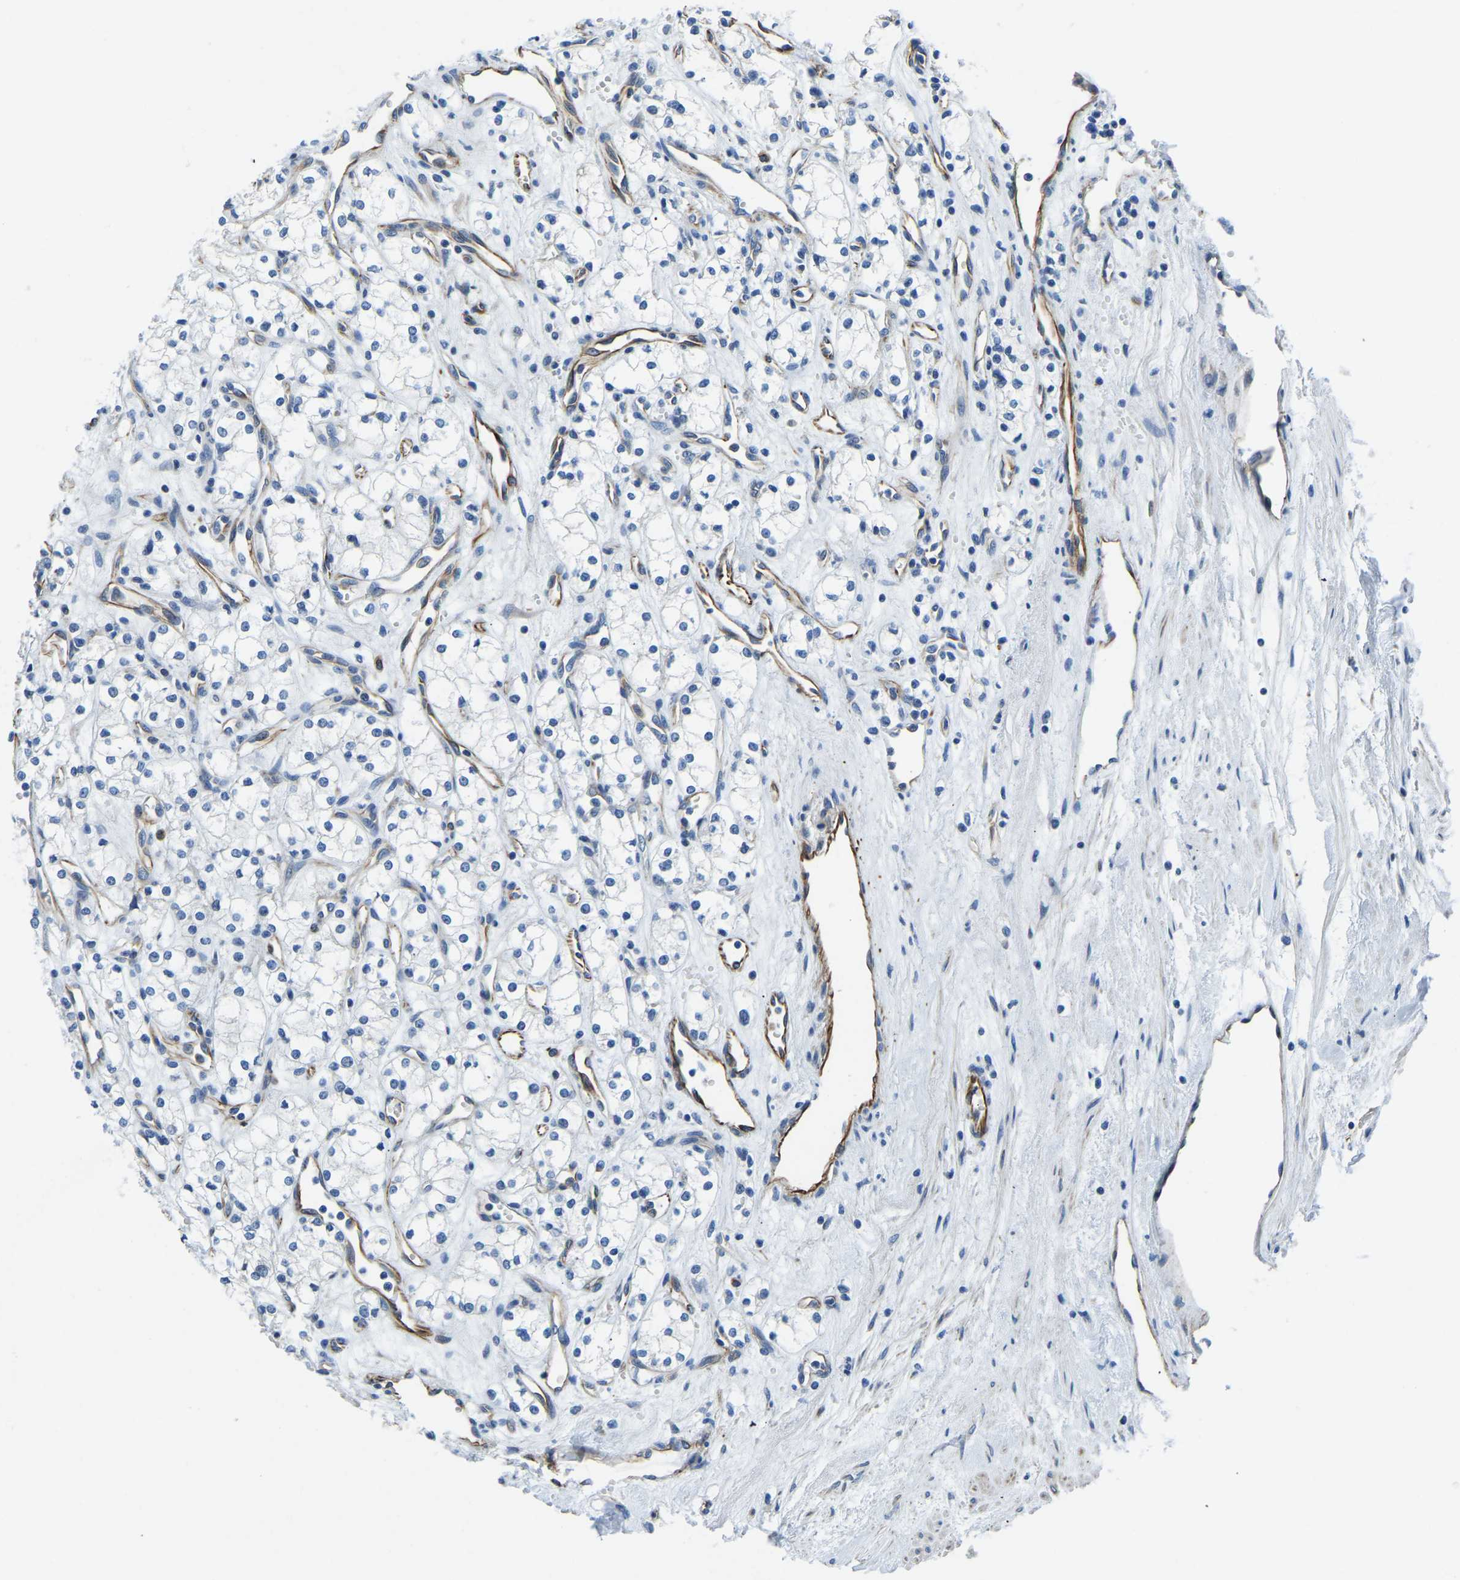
{"staining": {"intensity": "negative", "quantity": "none", "location": "none"}, "tissue": "renal cancer", "cell_type": "Tumor cells", "image_type": "cancer", "snomed": [{"axis": "morphology", "description": "Adenocarcinoma, NOS"}, {"axis": "topography", "description": "Kidney"}], "caption": "IHC of adenocarcinoma (renal) demonstrates no positivity in tumor cells.", "gene": "MS4A3", "patient": {"sex": "male", "age": 59}}